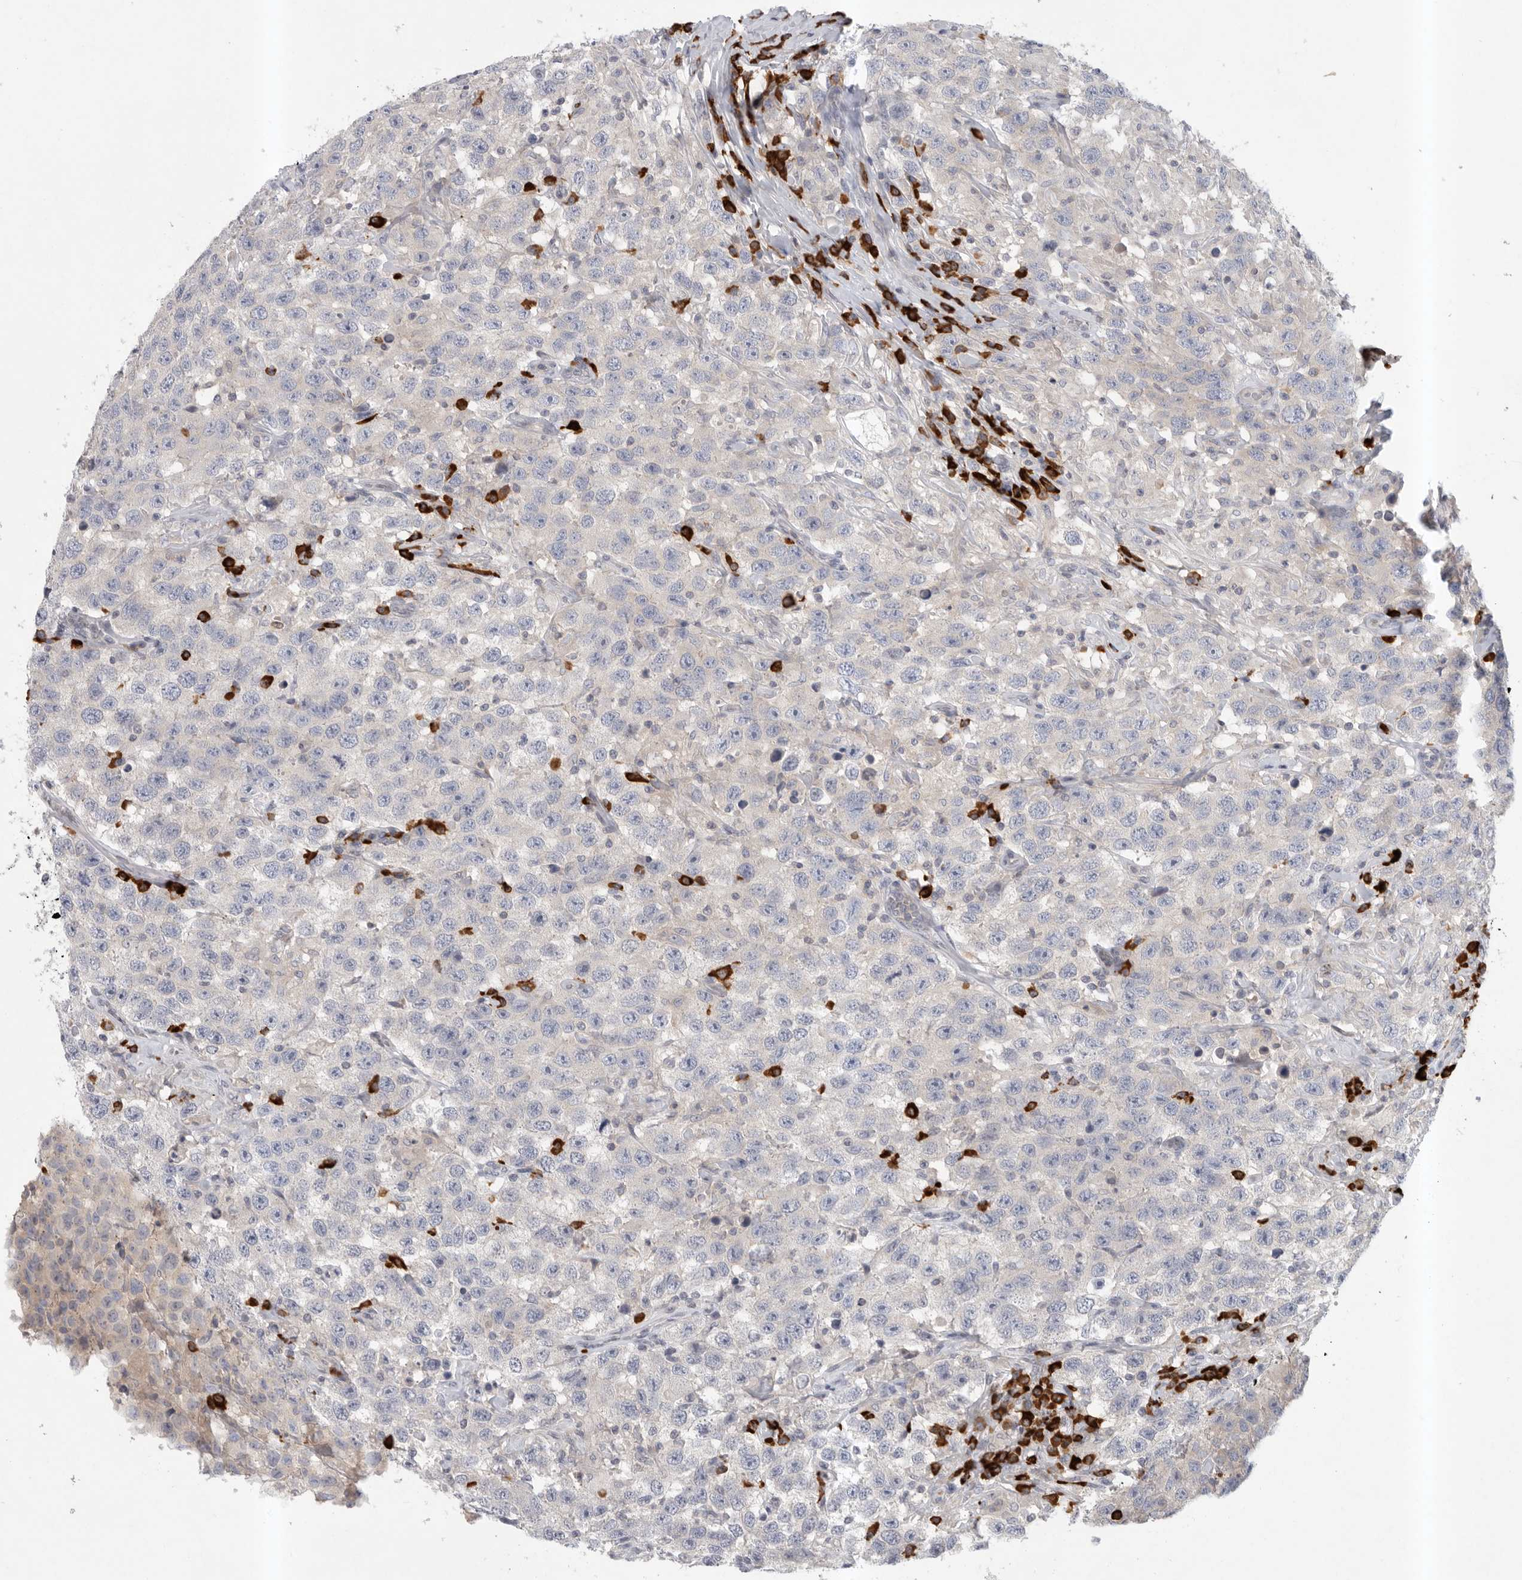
{"staining": {"intensity": "negative", "quantity": "none", "location": "none"}, "tissue": "testis cancer", "cell_type": "Tumor cells", "image_type": "cancer", "snomed": [{"axis": "morphology", "description": "Seminoma, NOS"}, {"axis": "topography", "description": "Testis"}], "caption": "This is a image of immunohistochemistry (IHC) staining of testis seminoma, which shows no positivity in tumor cells.", "gene": "TMEM69", "patient": {"sex": "male", "age": 41}}